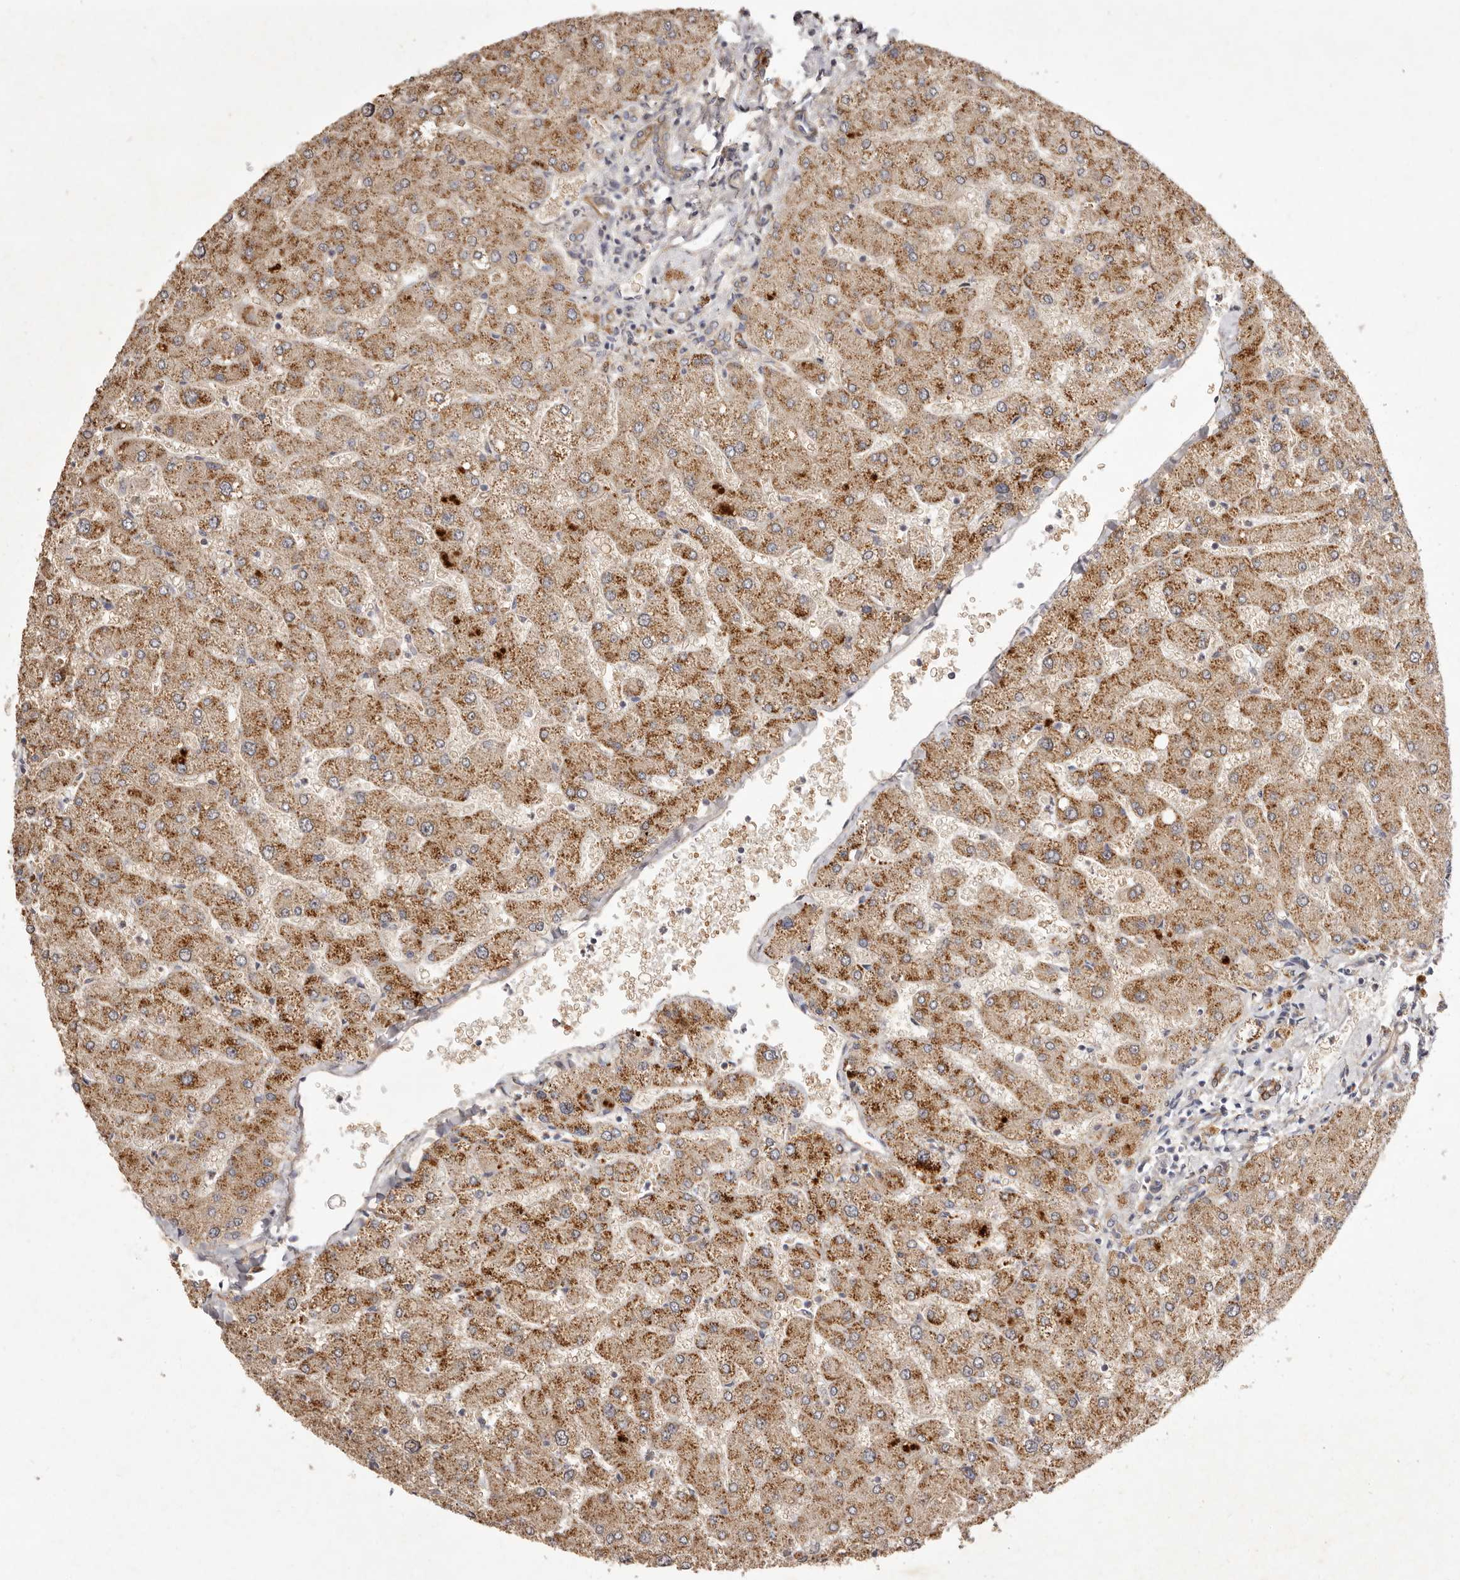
{"staining": {"intensity": "moderate", "quantity": ">75%", "location": "cytoplasmic/membranous"}, "tissue": "liver", "cell_type": "Cholangiocytes", "image_type": "normal", "snomed": [{"axis": "morphology", "description": "Normal tissue, NOS"}, {"axis": "topography", "description": "Liver"}], "caption": "Cholangiocytes show medium levels of moderate cytoplasmic/membranous staining in approximately >75% of cells in normal human liver. The staining is performed using DAB (3,3'-diaminobenzidine) brown chromogen to label protein expression. The nuclei are counter-stained blue using hematoxylin.", "gene": "ADAMTS9", "patient": {"sex": "male", "age": 55}}